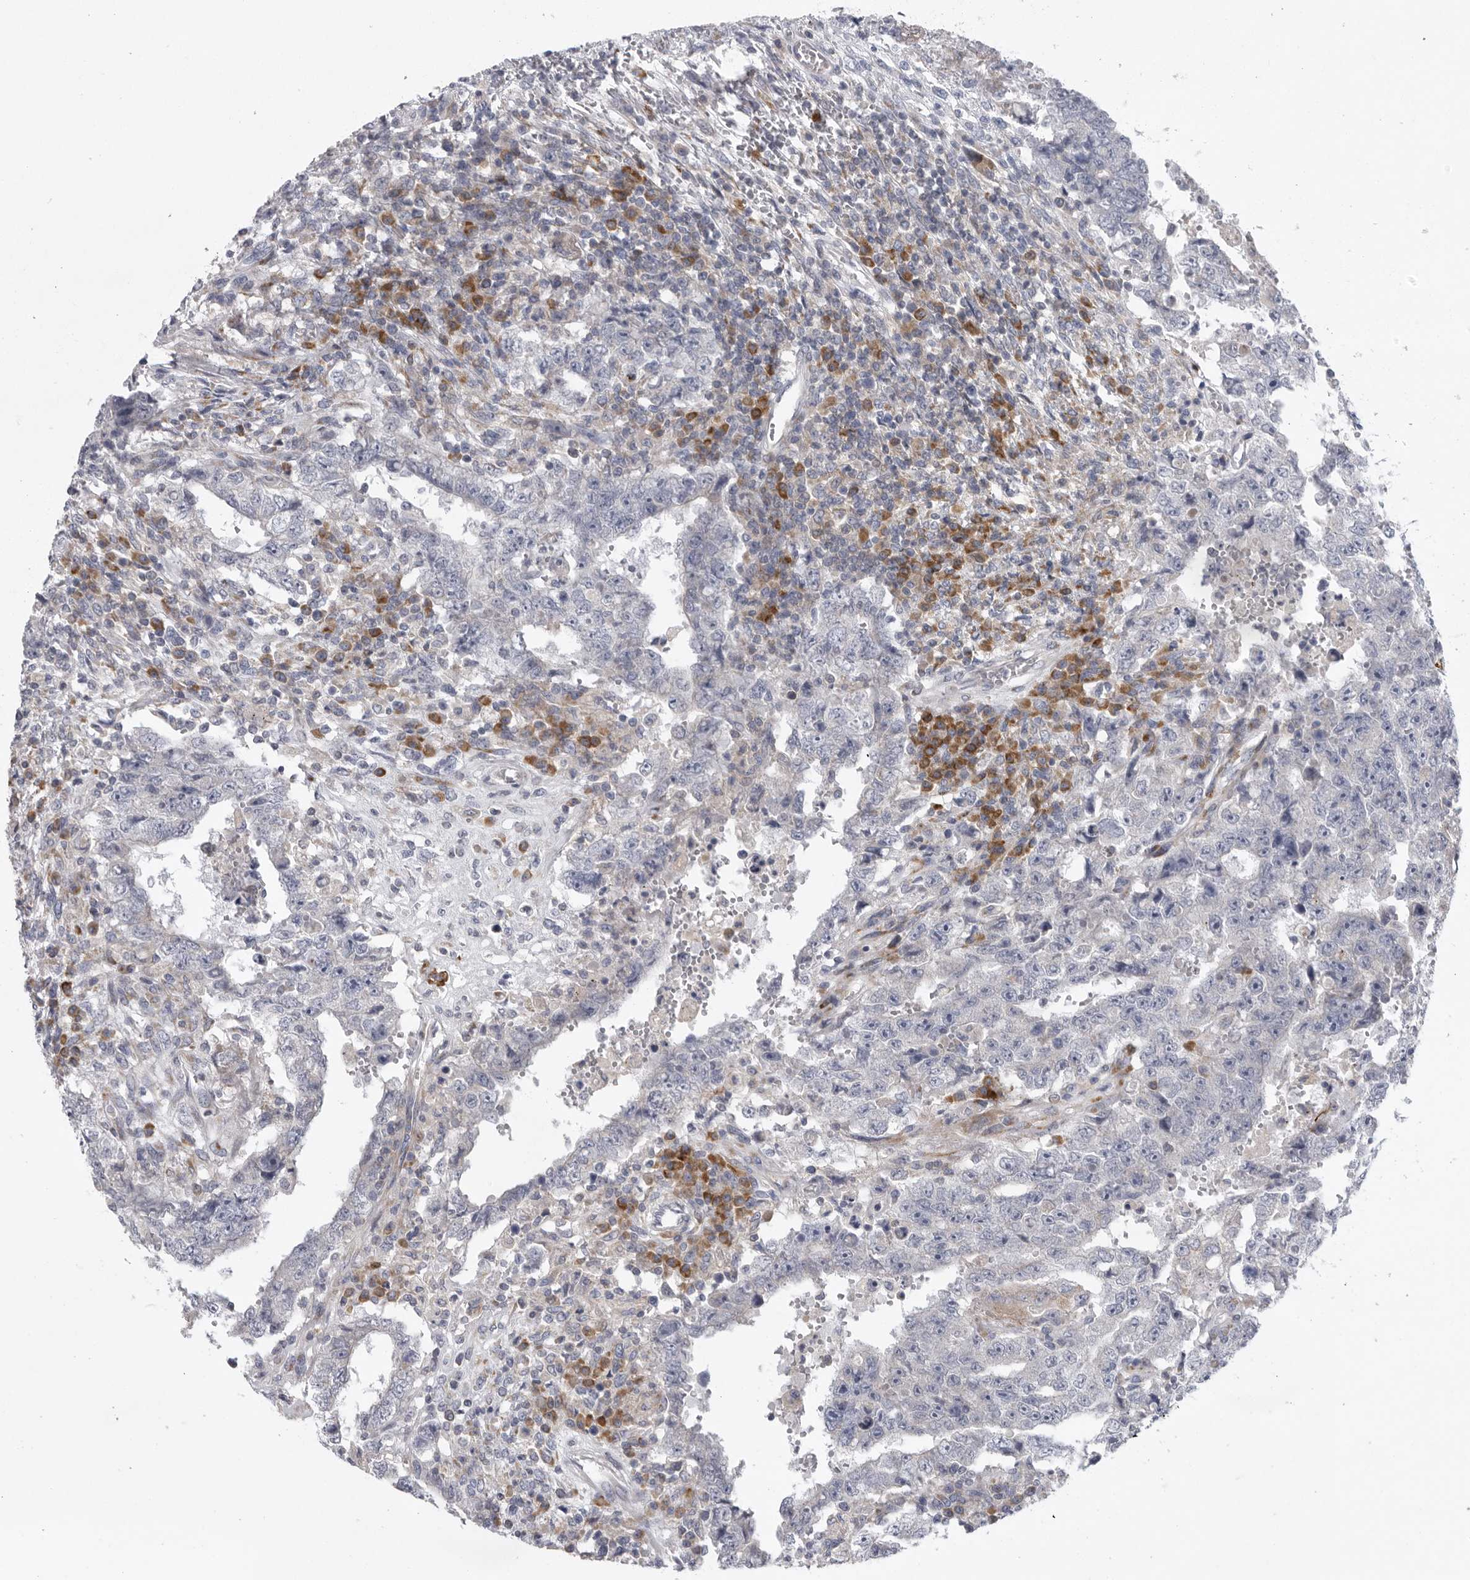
{"staining": {"intensity": "negative", "quantity": "none", "location": "none"}, "tissue": "testis cancer", "cell_type": "Tumor cells", "image_type": "cancer", "snomed": [{"axis": "morphology", "description": "Carcinoma, Embryonal, NOS"}, {"axis": "topography", "description": "Testis"}], "caption": "This micrograph is of testis embryonal carcinoma stained with immunohistochemistry (IHC) to label a protein in brown with the nuclei are counter-stained blue. There is no positivity in tumor cells. (DAB (3,3'-diaminobenzidine) immunohistochemistry with hematoxylin counter stain).", "gene": "USP24", "patient": {"sex": "male", "age": 26}}